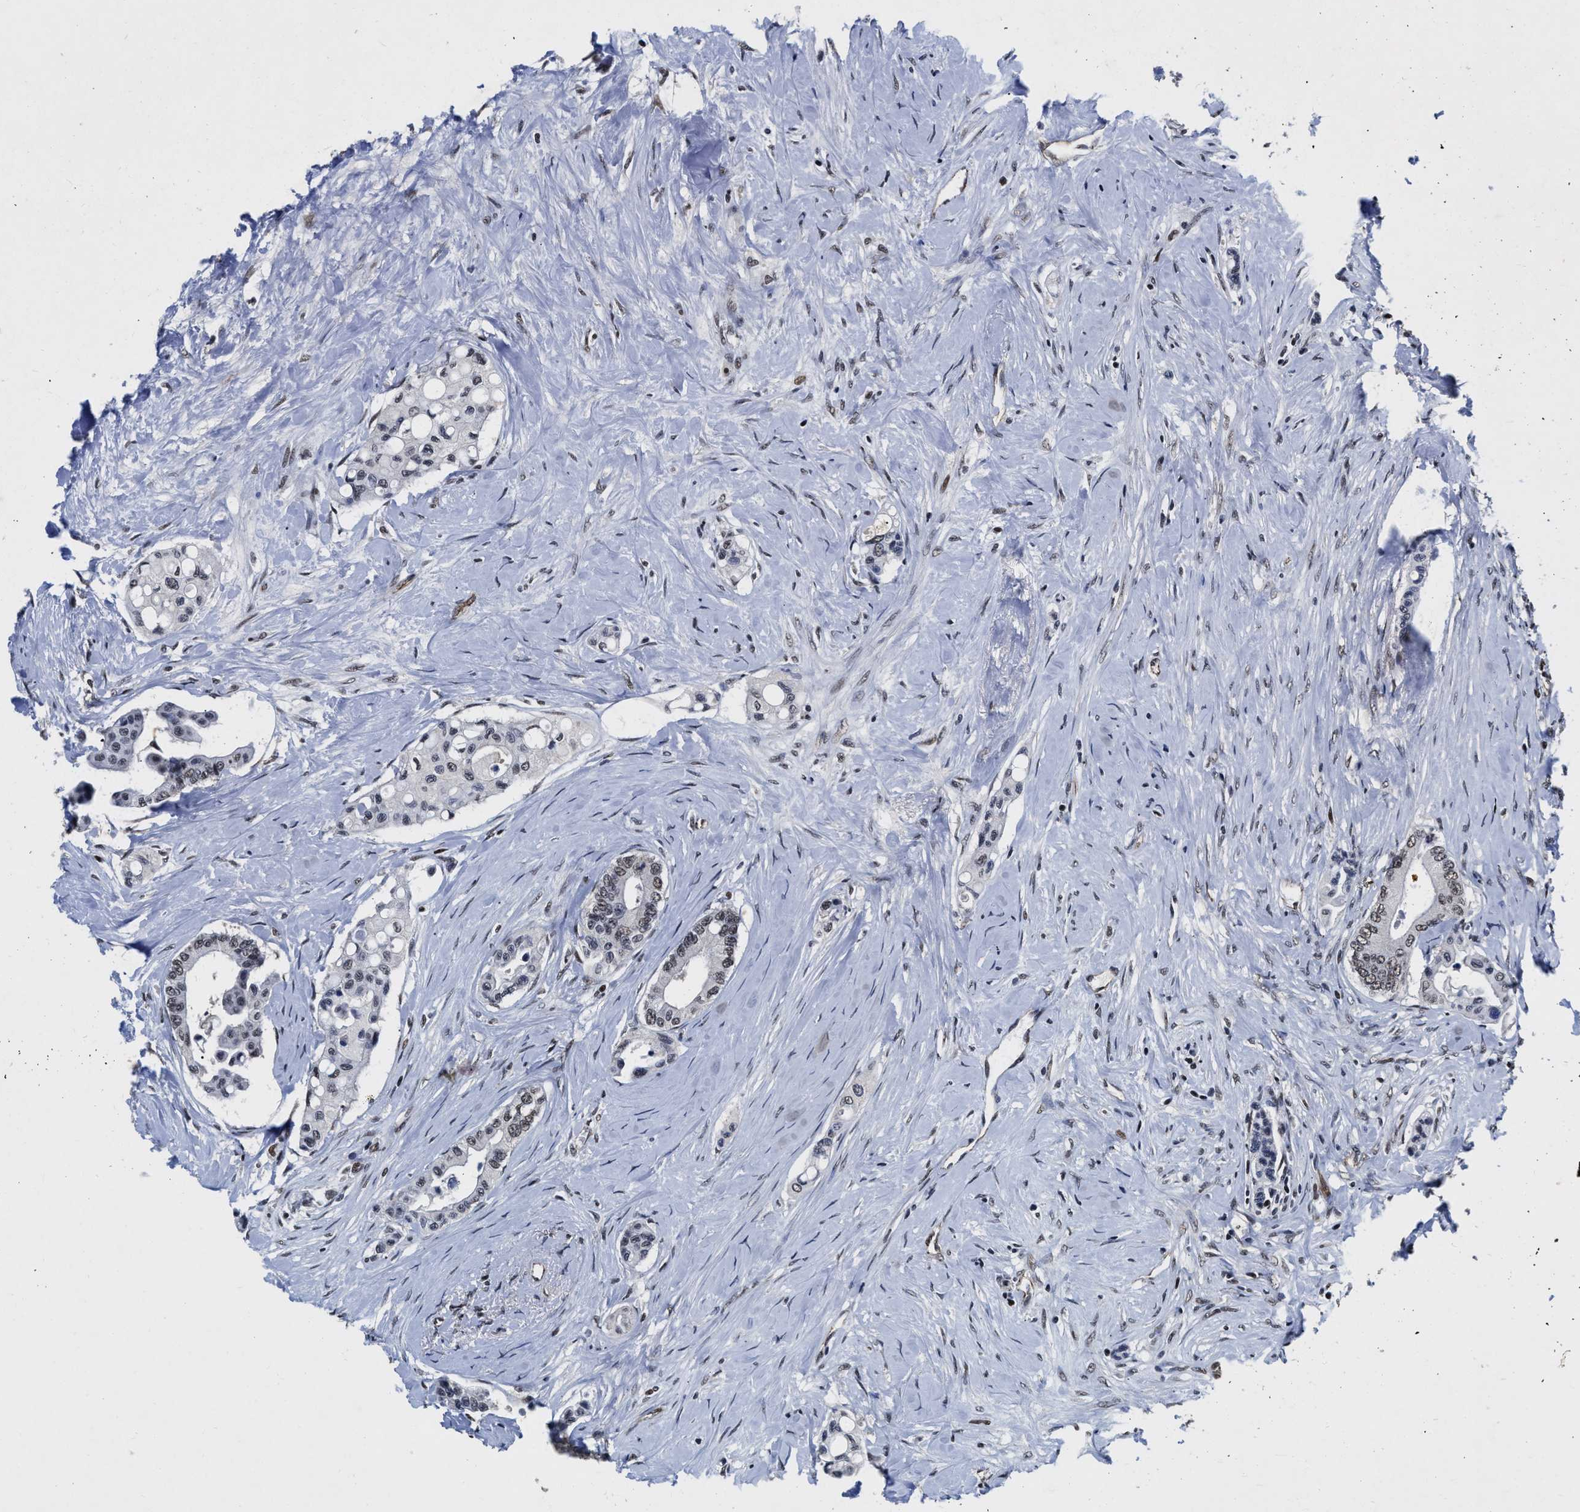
{"staining": {"intensity": "weak", "quantity": ">75%", "location": "nuclear"}, "tissue": "colorectal cancer", "cell_type": "Tumor cells", "image_type": "cancer", "snomed": [{"axis": "morphology", "description": "Normal tissue, NOS"}, {"axis": "morphology", "description": "Adenocarcinoma, NOS"}, {"axis": "topography", "description": "Colon"}], "caption": "This is an image of immunohistochemistry staining of colorectal adenocarcinoma, which shows weak positivity in the nuclear of tumor cells.", "gene": "CCNE1", "patient": {"sex": "male", "age": 82}}